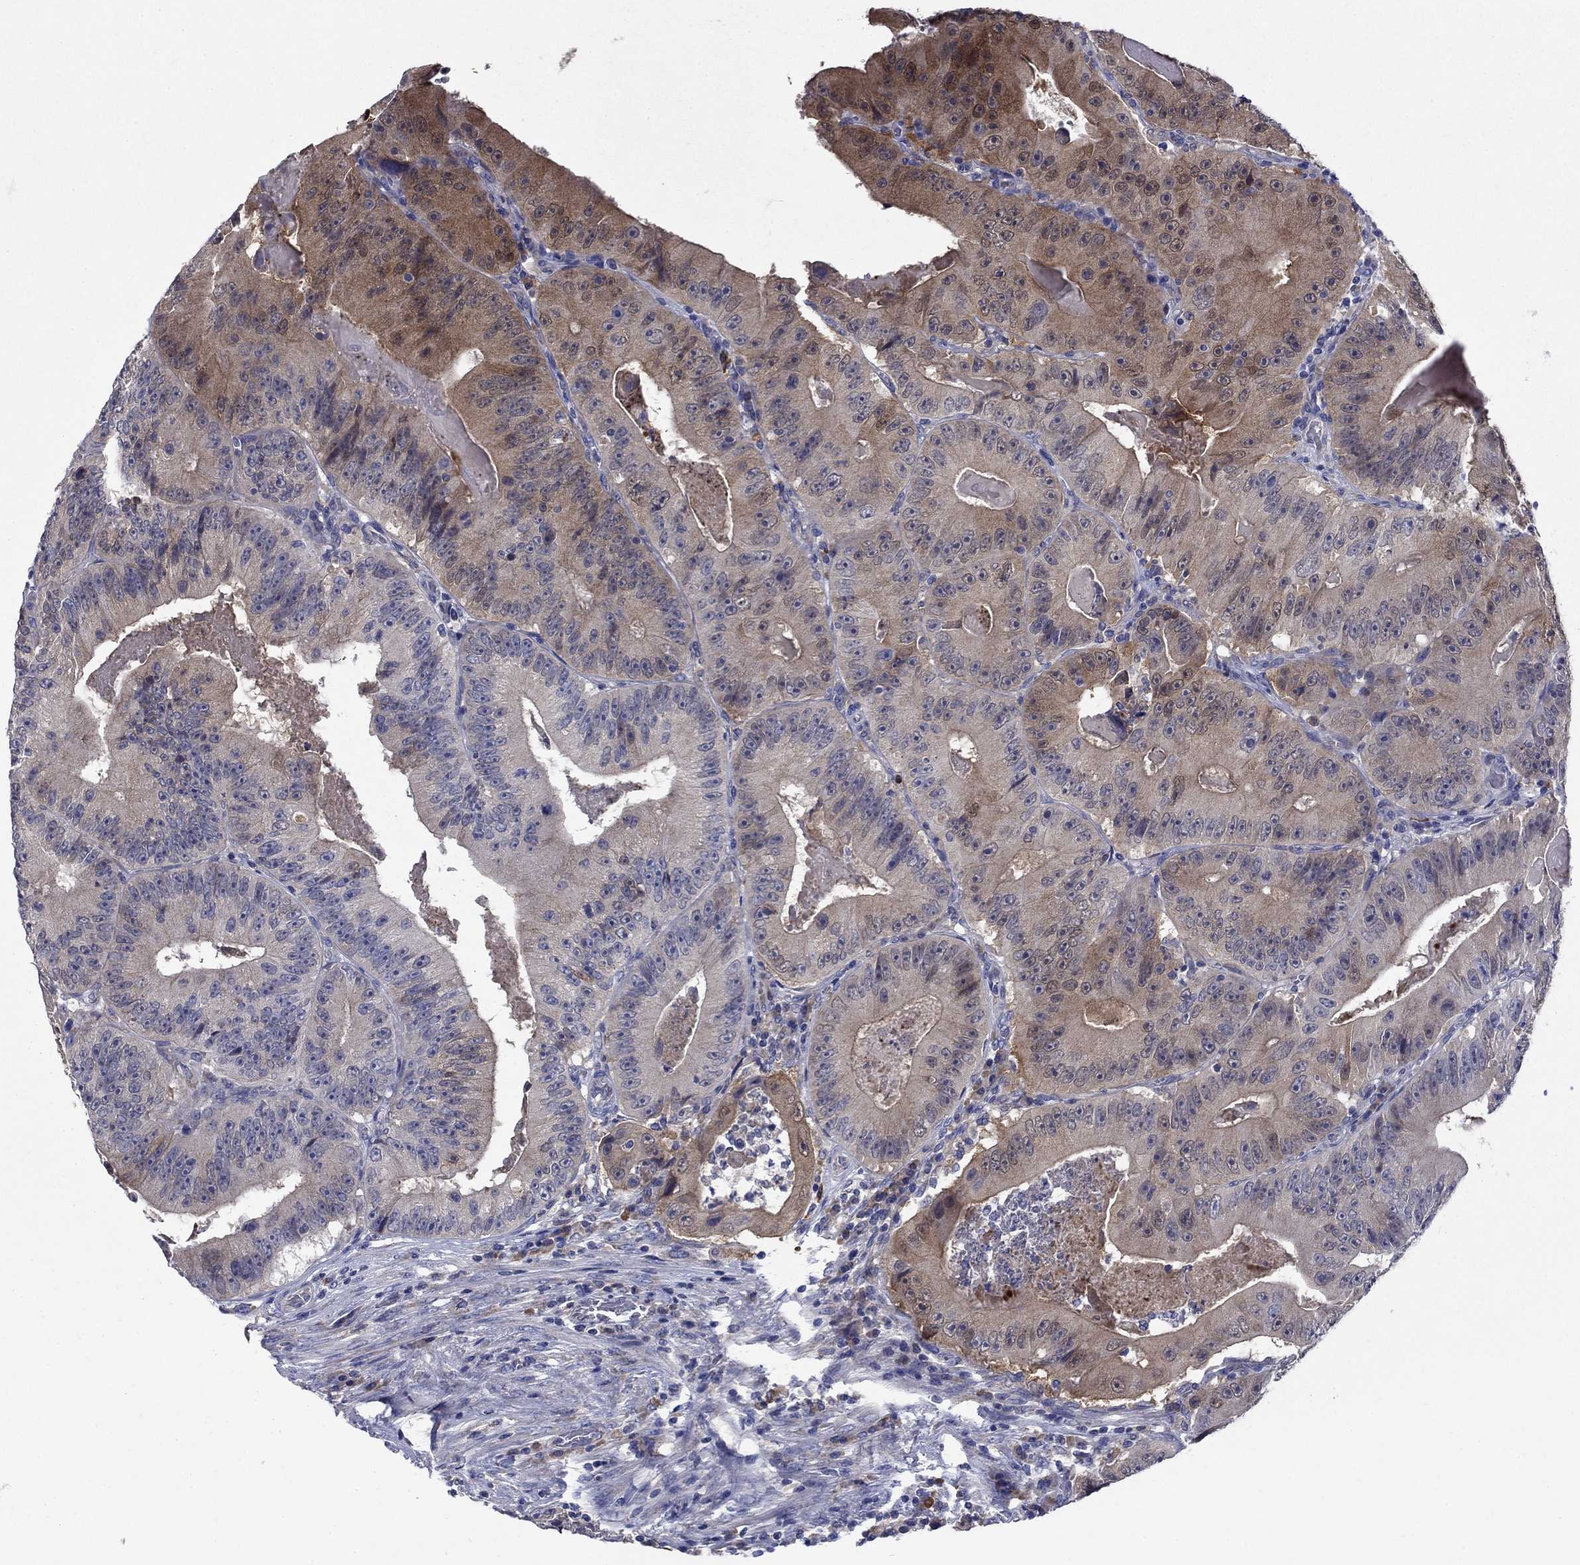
{"staining": {"intensity": "moderate", "quantity": "<25%", "location": "cytoplasmic/membranous"}, "tissue": "colorectal cancer", "cell_type": "Tumor cells", "image_type": "cancer", "snomed": [{"axis": "morphology", "description": "Adenocarcinoma, NOS"}, {"axis": "topography", "description": "Colon"}], "caption": "Protein staining reveals moderate cytoplasmic/membranous positivity in approximately <25% of tumor cells in adenocarcinoma (colorectal). (IHC, brightfield microscopy, high magnification).", "gene": "SULT2B1", "patient": {"sex": "female", "age": 86}}